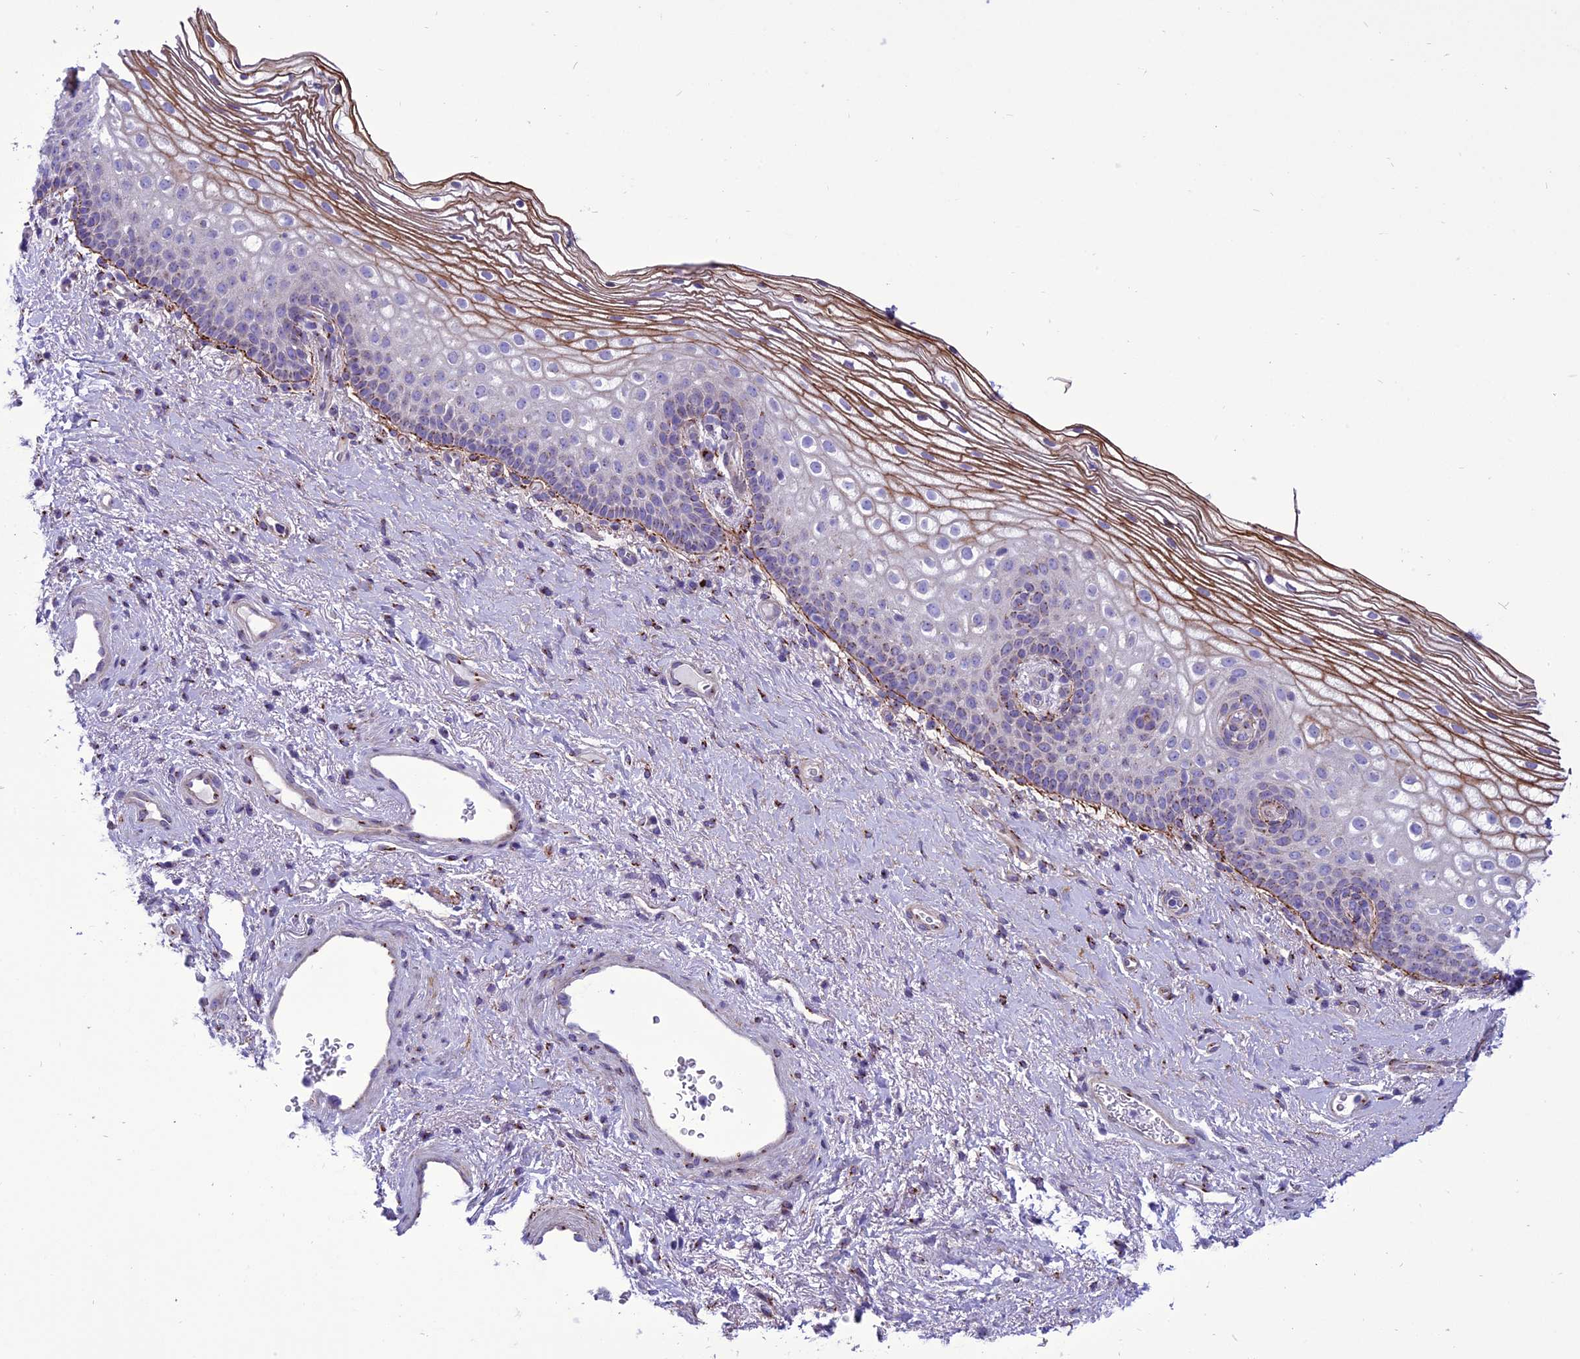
{"staining": {"intensity": "moderate", "quantity": "<25%", "location": "cytoplasmic/membranous"}, "tissue": "vagina", "cell_type": "Squamous epithelial cells", "image_type": "normal", "snomed": [{"axis": "morphology", "description": "Normal tissue, NOS"}, {"axis": "topography", "description": "Vagina"}], "caption": "High-magnification brightfield microscopy of normal vagina stained with DAB (3,3'-diaminobenzidine) (brown) and counterstained with hematoxylin (blue). squamous epithelial cells exhibit moderate cytoplasmic/membranous staining is present in about<25% of cells.", "gene": "GOLM2", "patient": {"sex": "female", "age": 60}}